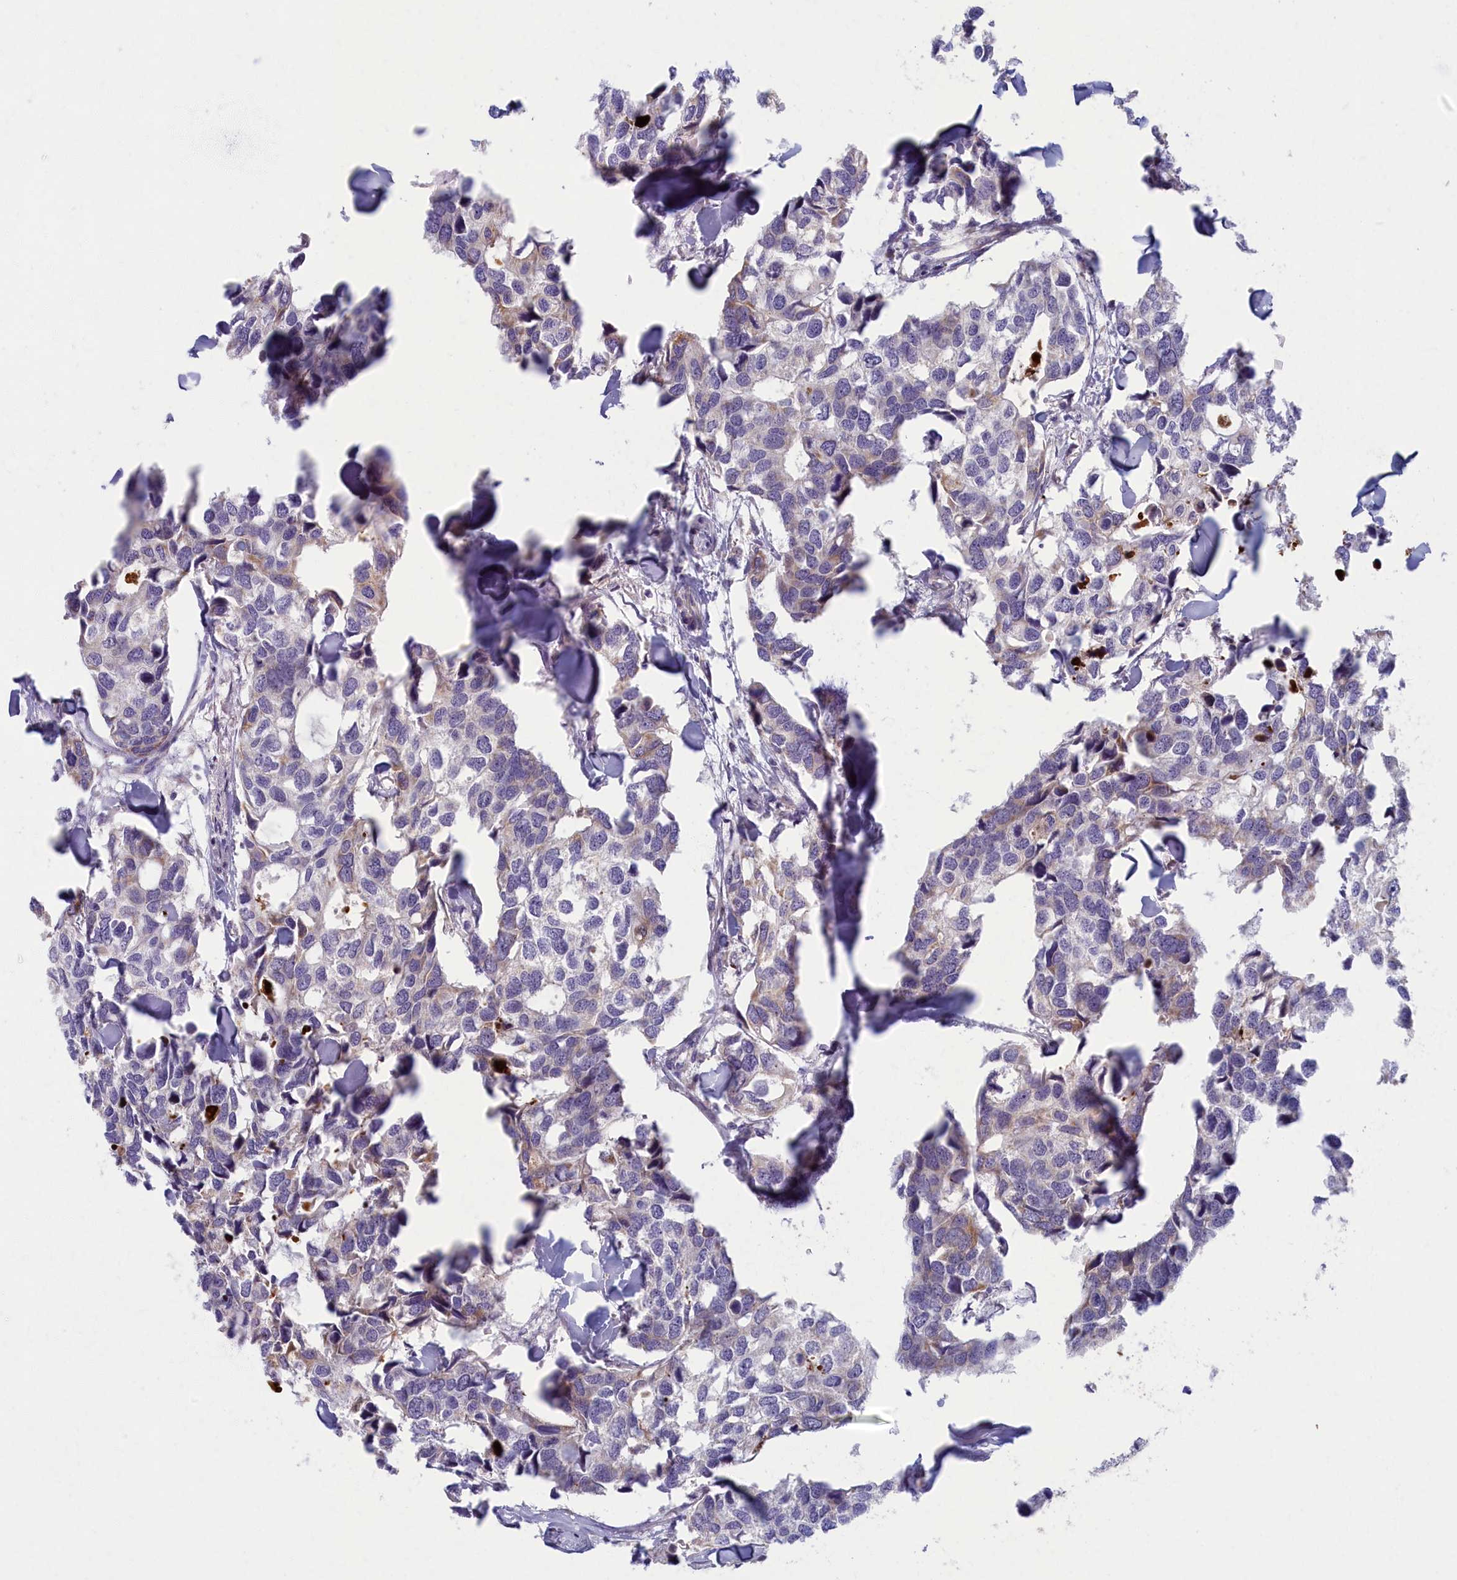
{"staining": {"intensity": "weak", "quantity": "<25%", "location": "cytoplasmic/membranous"}, "tissue": "breast cancer", "cell_type": "Tumor cells", "image_type": "cancer", "snomed": [{"axis": "morphology", "description": "Duct carcinoma"}, {"axis": "topography", "description": "Breast"}], "caption": "The micrograph reveals no staining of tumor cells in breast cancer (invasive ductal carcinoma).", "gene": "MRPS25", "patient": {"sex": "female", "age": 83}}